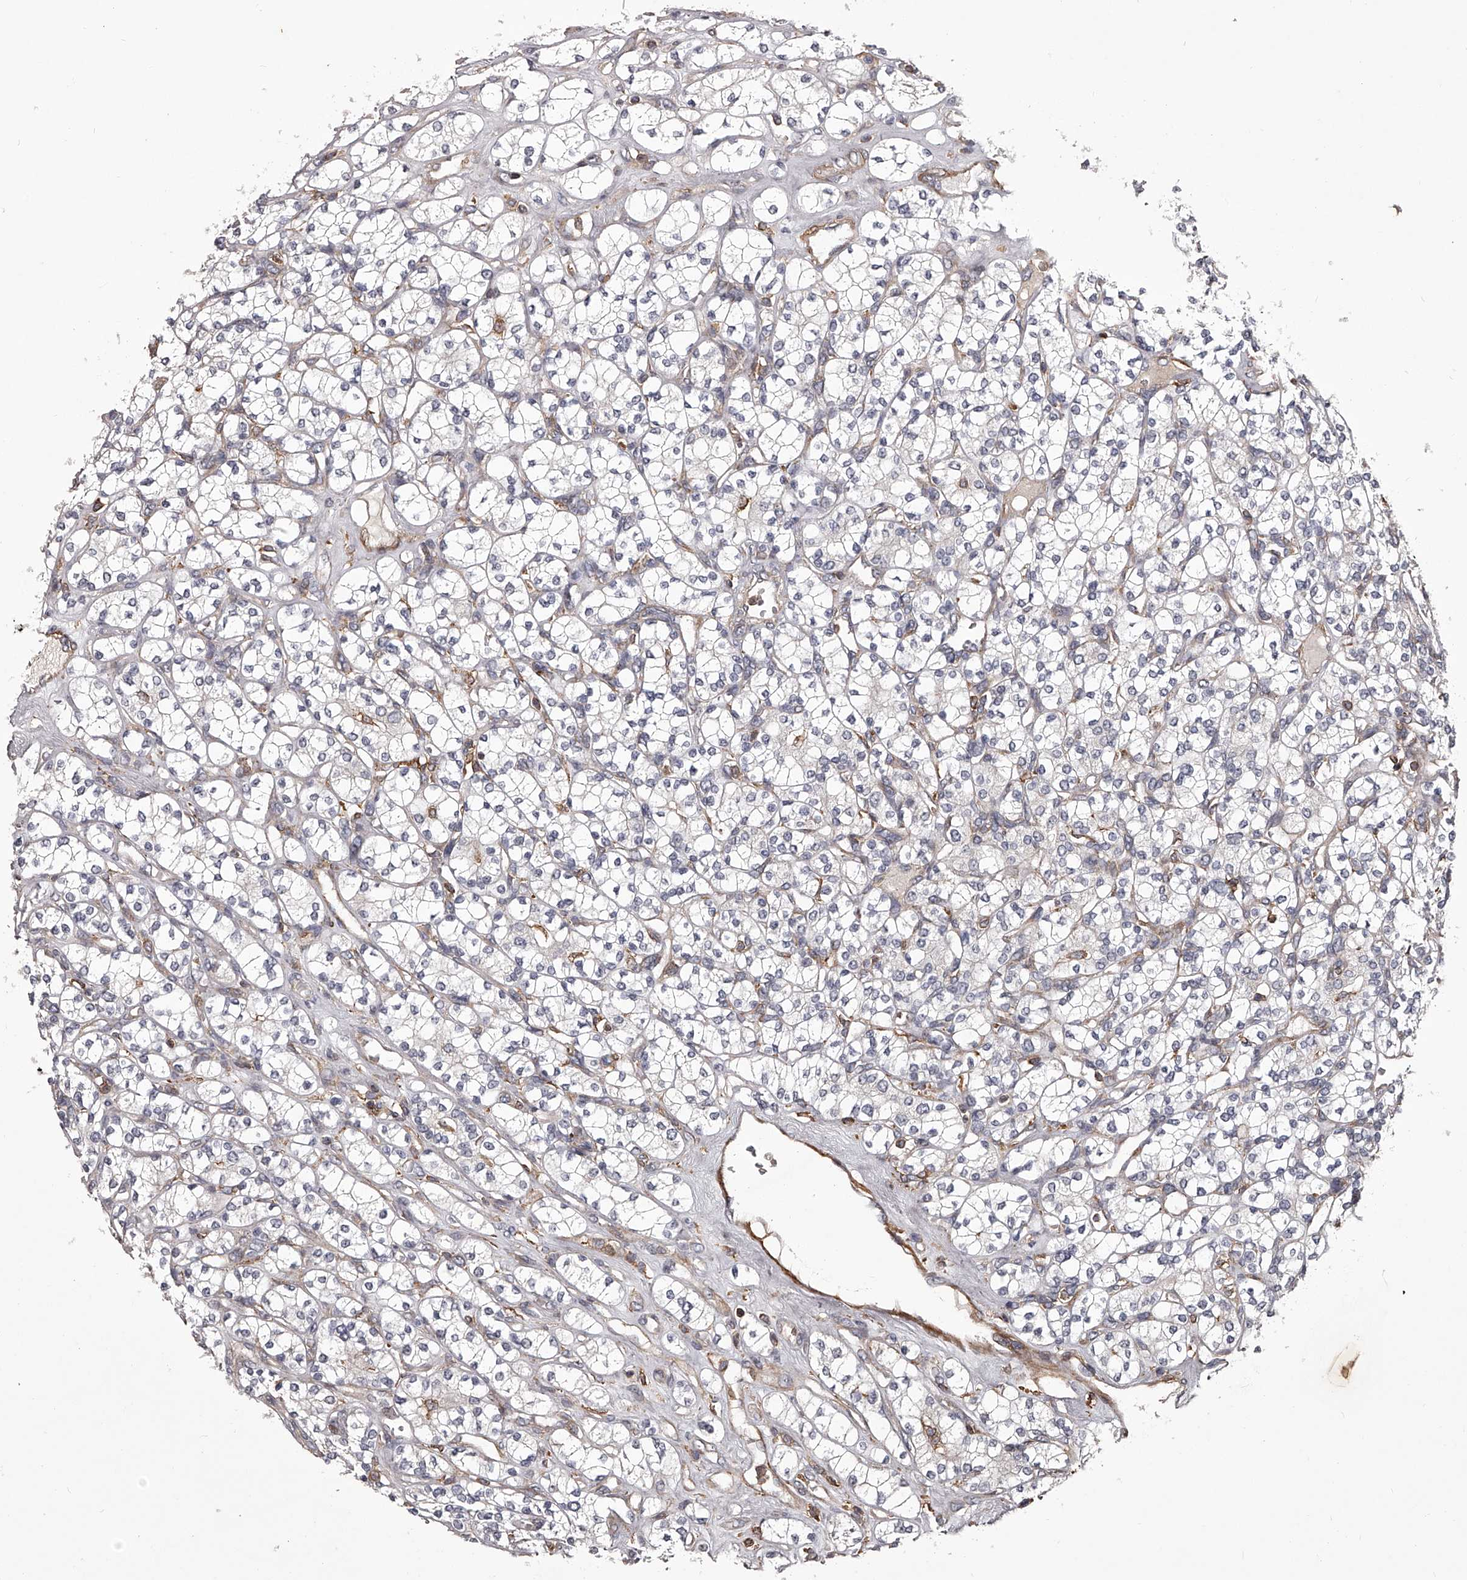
{"staining": {"intensity": "negative", "quantity": "none", "location": "none"}, "tissue": "renal cancer", "cell_type": "Tumor cells", "image_type": "cancer", "snomed": [{"axis": "morphology", "description": "Adenocarcinoma, NOS"}, {"axis": "topography", "description": "Kidney"}], "caption": "IHC histopathology image of human renal adenocarcinoma stained for a protein (brown), which displays no positivity in tumor cells.", "gene": "RRP36", "patient": {"sex": "male", "age": 77}}